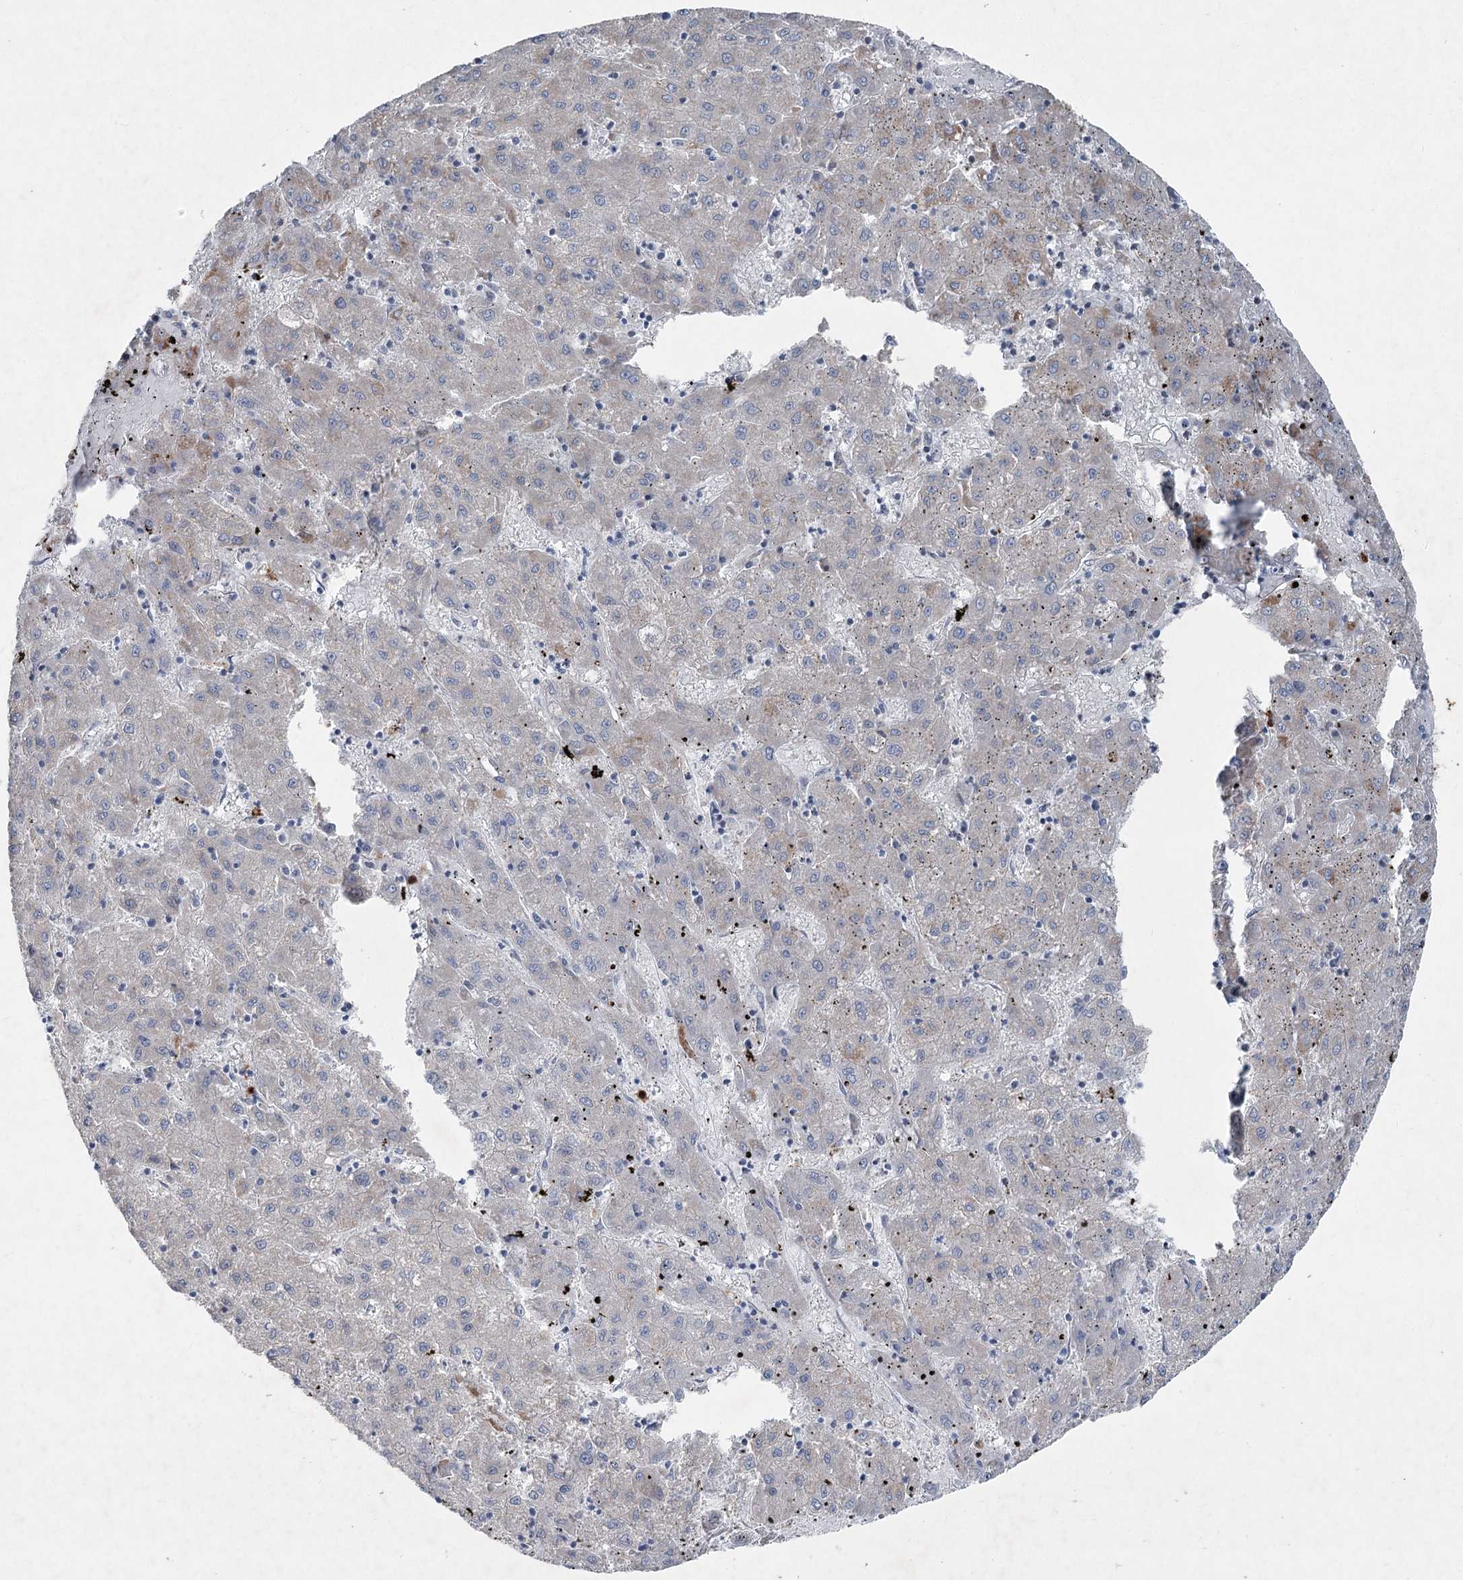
{"staining": {"intensity": "negative", "quantity": "none", "location": "none"}, "tissue": "liver cancer", "cell_type": "Tumor cells", "image_type": "cancer", "snomed": [{"axis": "morphology", "description": "Carcinoma, Hepatocellular, NOS"}, {"axis": "topography", "description": "Liver"}], "caption": "IHC image of liver cancer stained for a protein (brown), which shows no expression in tumor cells.", "gene": "PLA2G12A", "patient": {"sex": "male", "age": 72}}